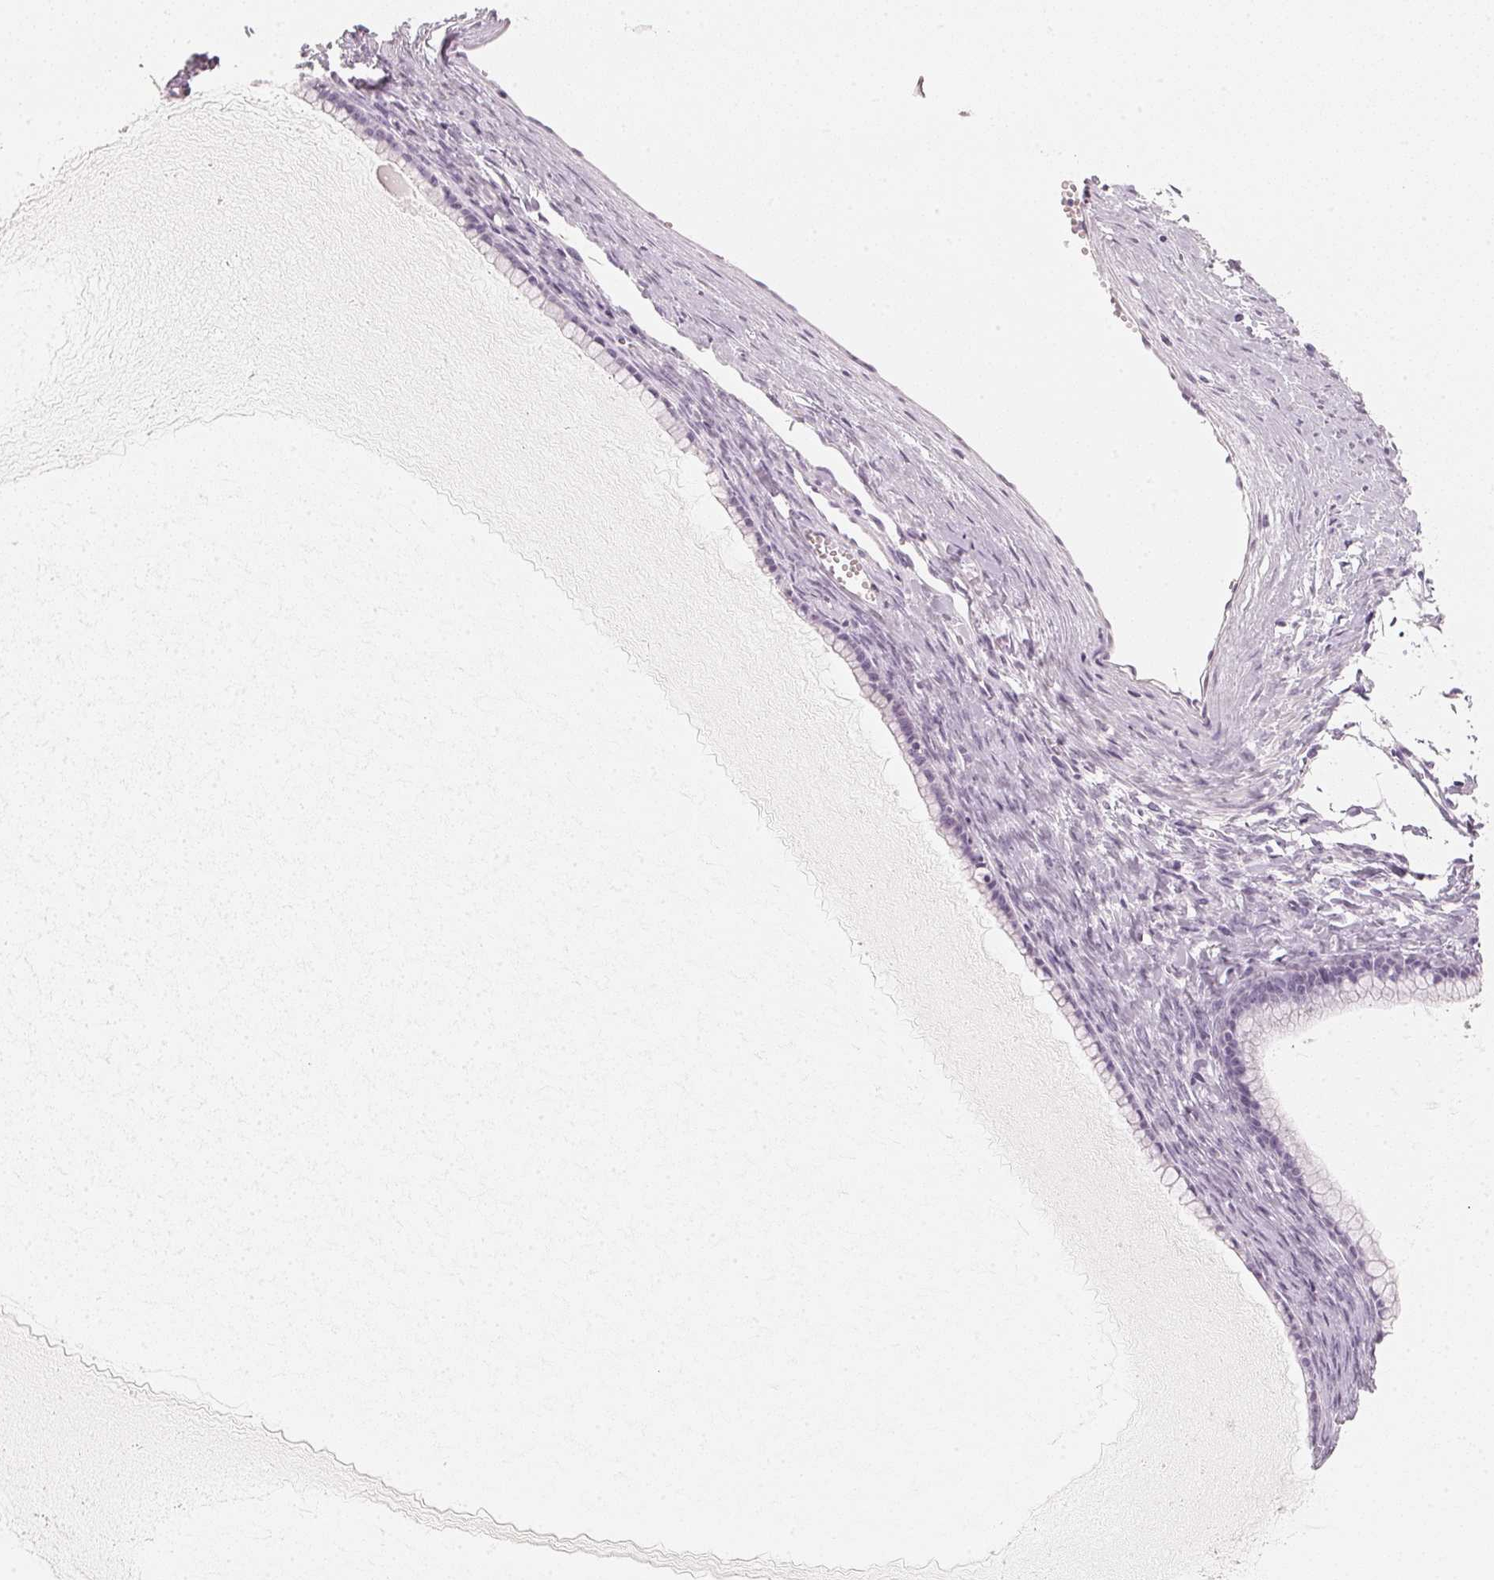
{"staining": {"intensity": "negative", "quantity": "none", "location": "none"}, "tissue": "ovarian cancer", "cell_type": "Tumor cells", "image_type": "cancer", "snomed": [{"axis": "morphology", "description": "Cystadenocarcinoma, mucinous, NOS"}, {"axis": "topography", "description": "Ovary"}], "caption": "Protein analysis of ovarian cancer (mucinous cystadenocarcinoma) reveals no significant positivity in tumor cells.", "gene": "SLC22A8", "patient": {"sex": "female", "age": 41}}